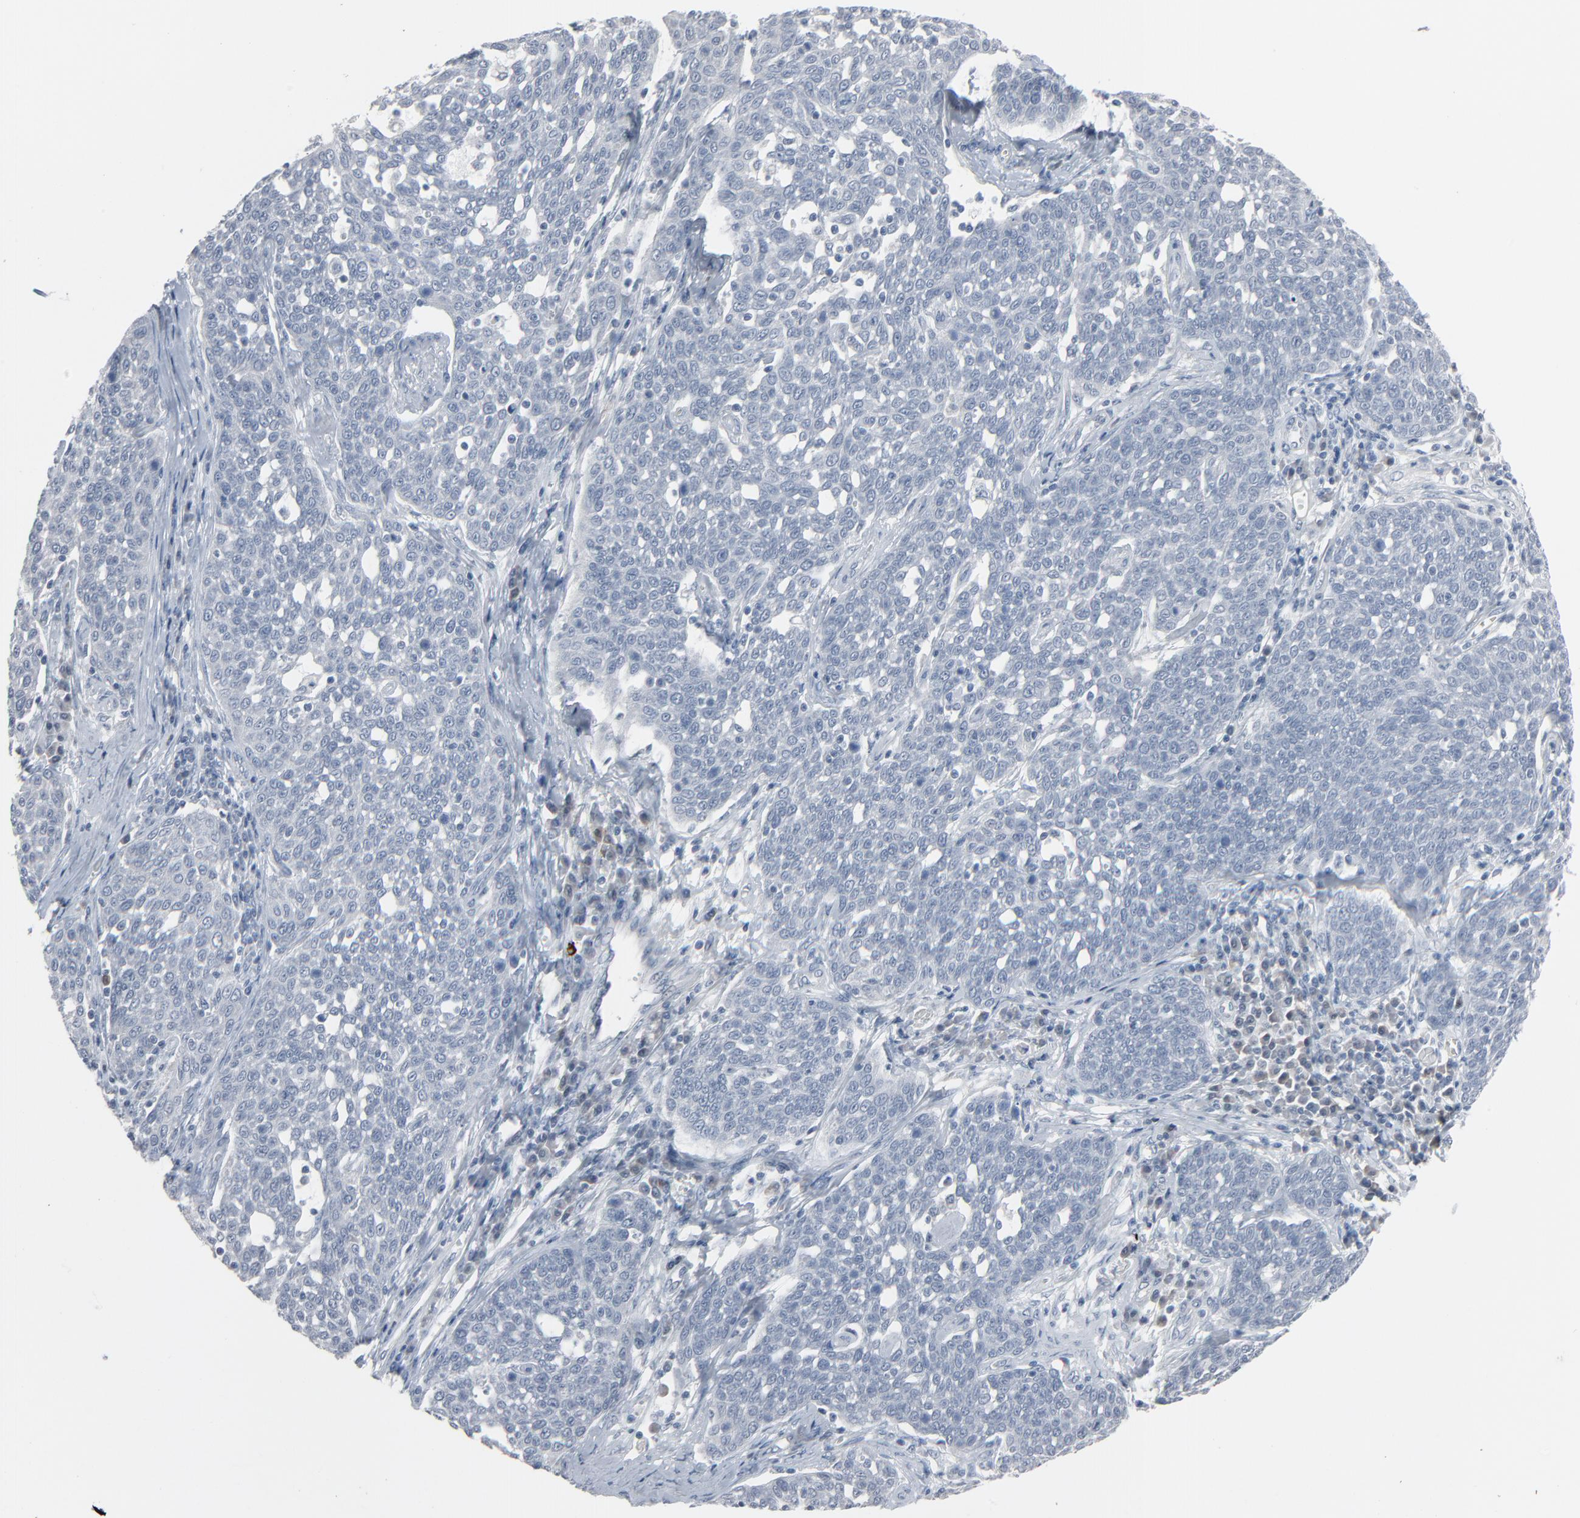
{"staining": {"intensity": "negative", "quantity": "none", "location": "none"}, "tissue": "cervical cancer", "cell_type": "Tumor cells", "image_type": "cancer", "snomed": [{"axis": "morphology", "description": "Squamous cell carcinoma, NOS"}, {"axis": "topography", "description": "Cervix"}], "caption": "The photomicrograph demonstrates no staining of tumor cells in cervical squamous cell carcinoma.", "gene": "SAGE1", "patient": {"sex": "female", "age": 34}}